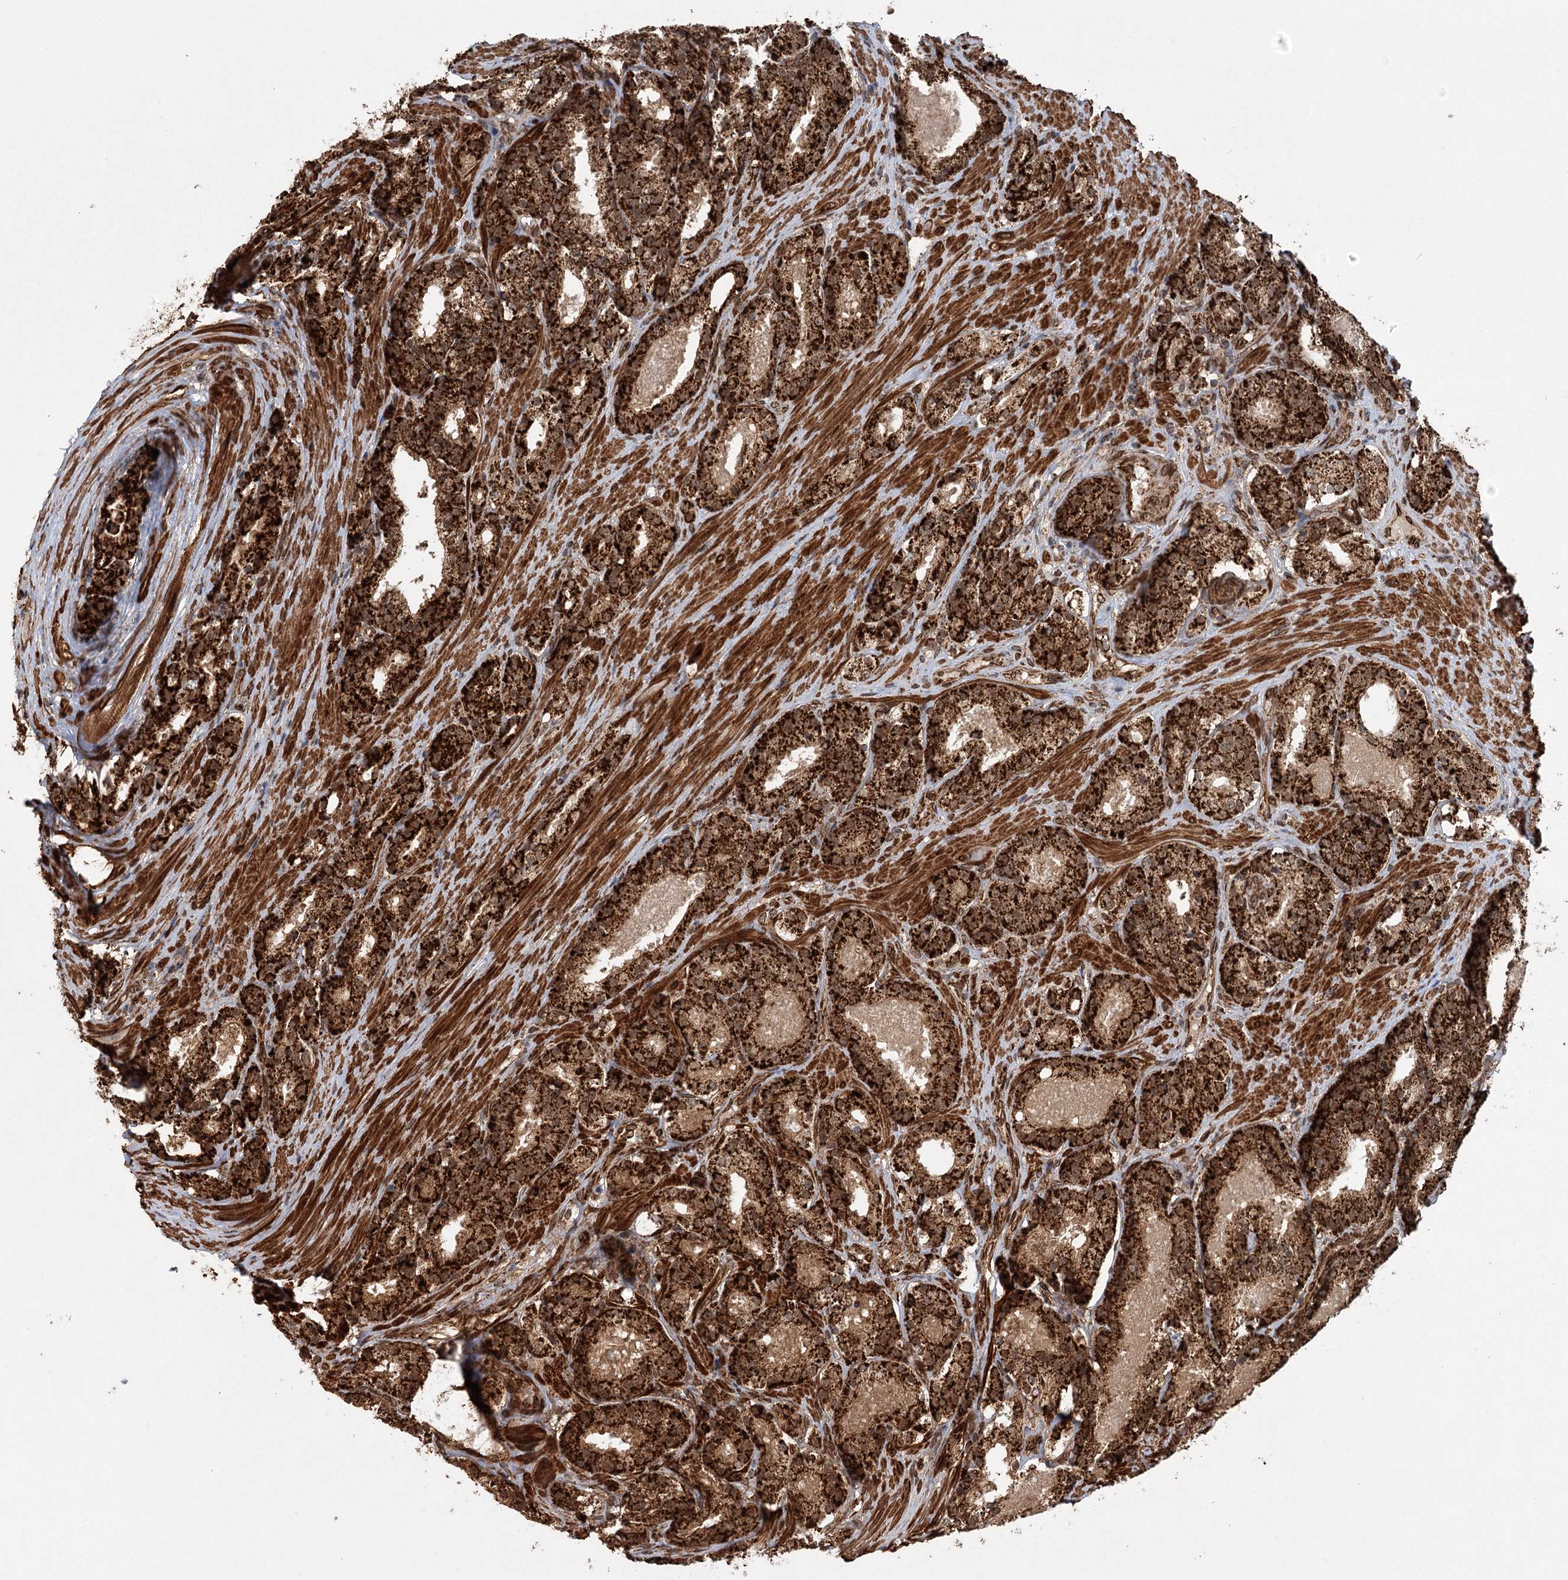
{"staining": {"intensity": "strong", "quantity": ">75%", "location": "cytoplasmic/membranous"}, "tissue": "prostate cancer", "cell_type": "Tumor cells", "image_type": "cancer", "snomed": [{"axis": "morphology", "description": "Adenocarcinoma, High grade"}, {"axis": "topography", "description": "Prostate"}], "caption": "Prostate cancer (adenocarcinoma (high-grade)) tissue exhibits strong cytoplasmic/membranous positivity in approximately >75% of tumor cells, visualized by immunohistochemistry.", "gene": "BCKDHA", "patient": {"sex": "male", "age": 60}}